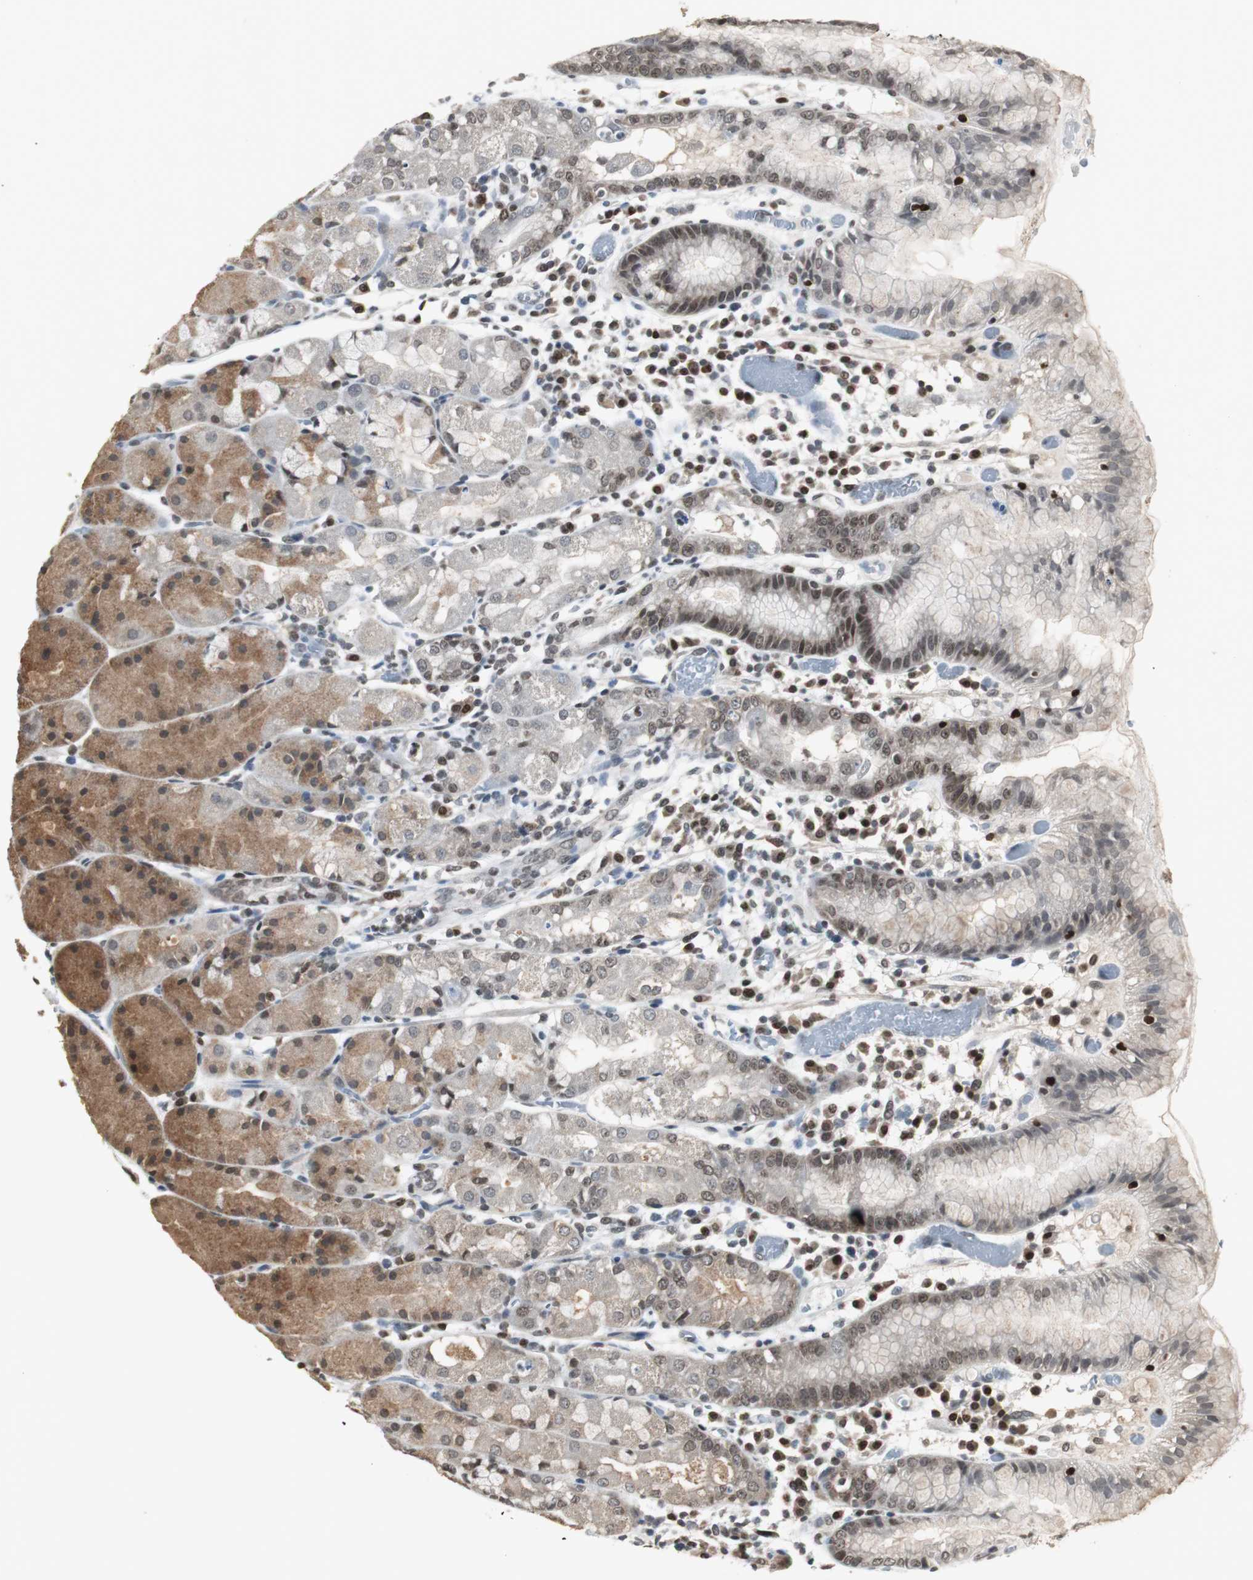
{"staining": {"intensity": "moderate", "quantity": "25%-75%", "location": "cytoplasmic/membranous,nuclear"}, "tissue": "stomach", "cell_type": "Glandular cells", "image_type": "normal", "snomed": [{"axis": "morphology", "description": "Normal tissue, NOS"}, {"axis": "topography", "description": "Stomach"}, {"axis": "topography", "description": "Stomach, lower"}], "caption": "This histopathology image reveals benign stomach stained with immunohistochemistry to label a protein in brown. The cytoplasmic/membranous,nuclear of glandular cells show moderate positivity for the protein. Nuclei are counter-stained blue.", "gene": "MPG", "patient": {"sex": "female", "age": 75}}